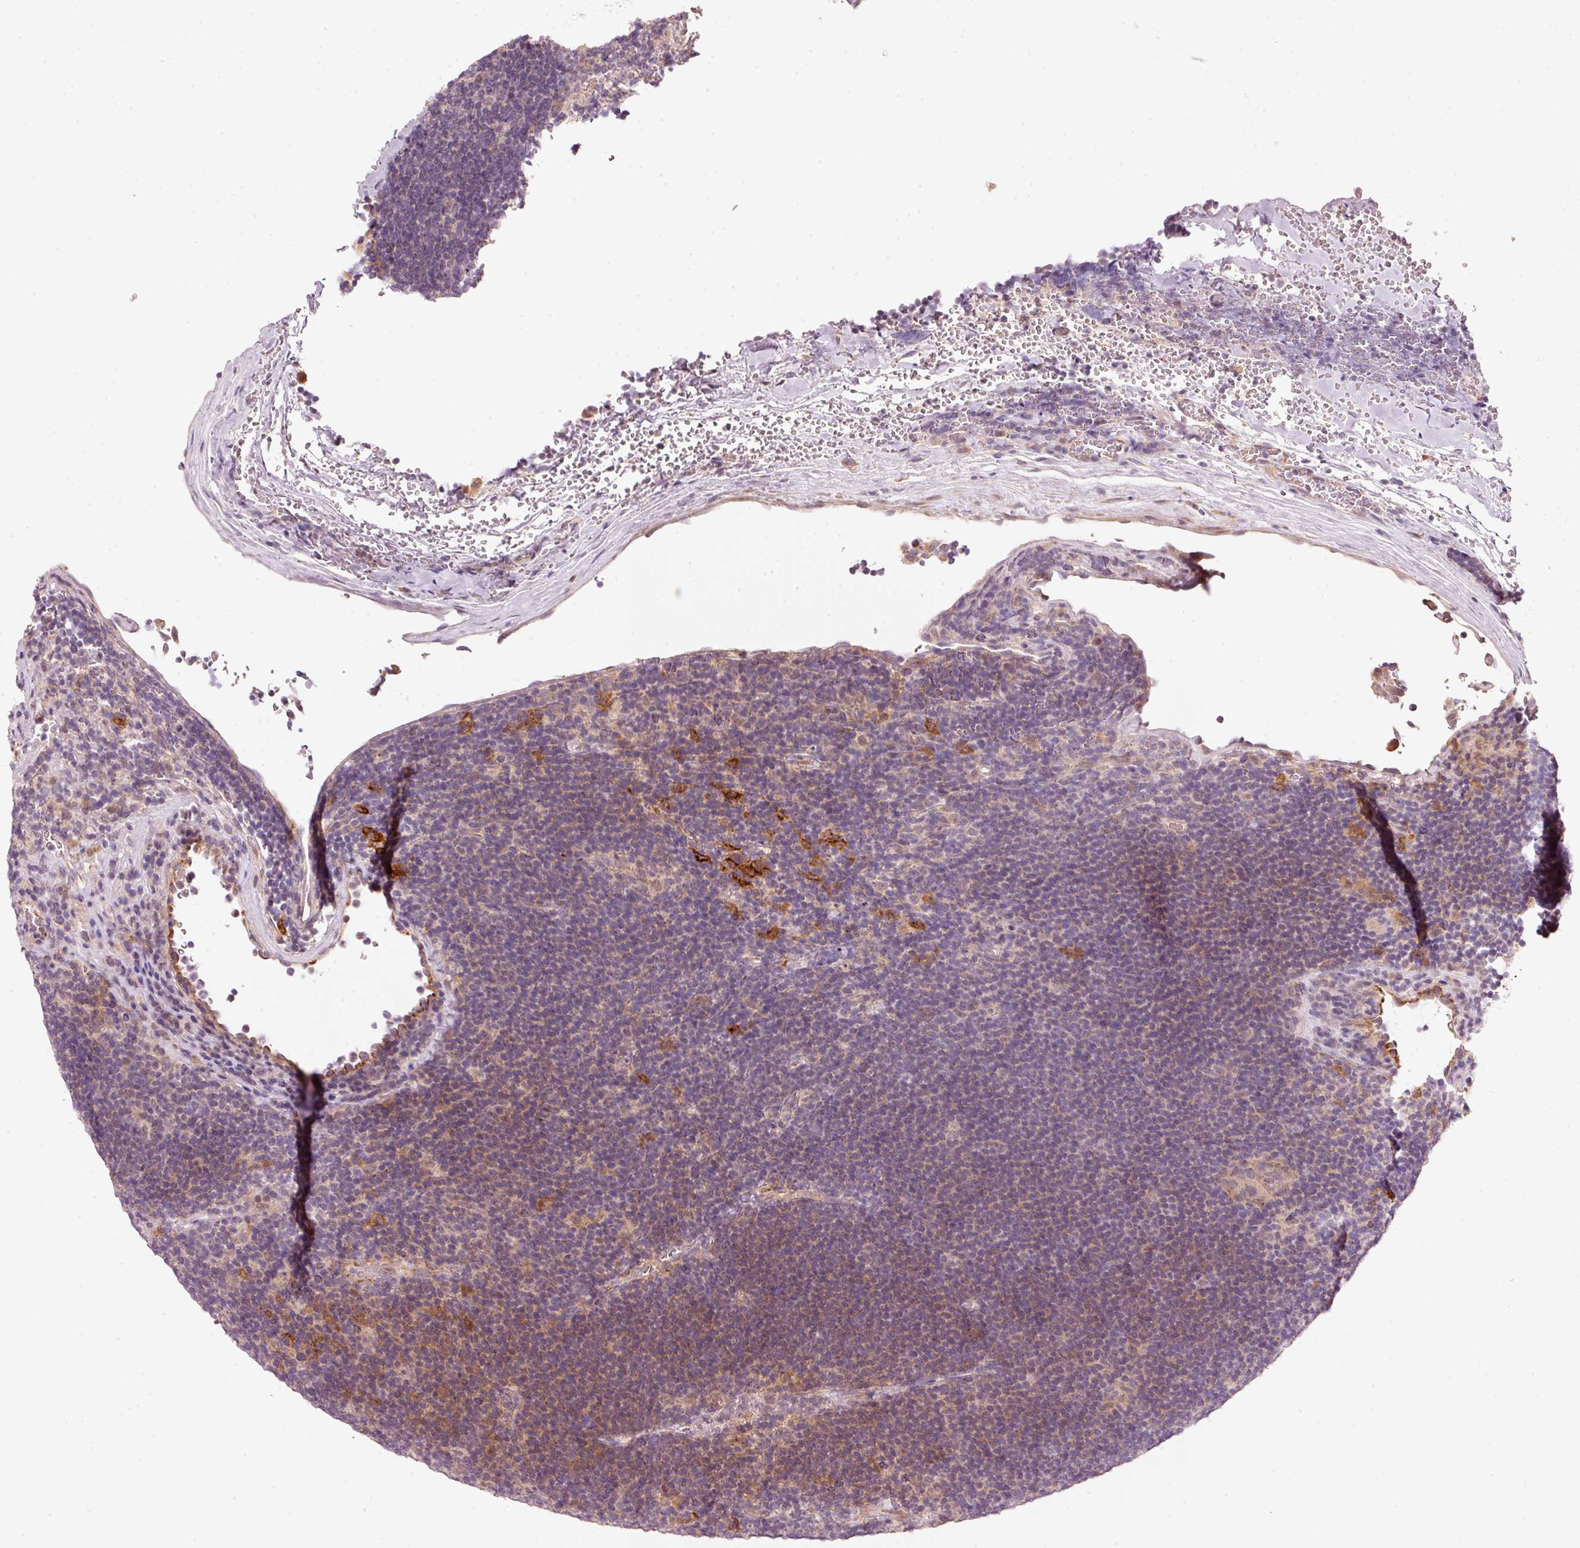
{"staining": {"intensity": "negative", "quantity": "none", "location": "none"}, "tissue": "lymphoma", "cell_type": "Tumor cells", "image_type": "cancer", "snomed": [{"axis": "morphology", "description": "Hodgkin's disease, NOS"}, {"axis": "topography", "description": "Lymph node"}], "caption": "This is a image of immunohistochemistry staining of Hodgkin's disease, which shows no expression in tumor cells.", "gene": "ARHGAP22", "patient": {"sex": "female", "age": 57}}